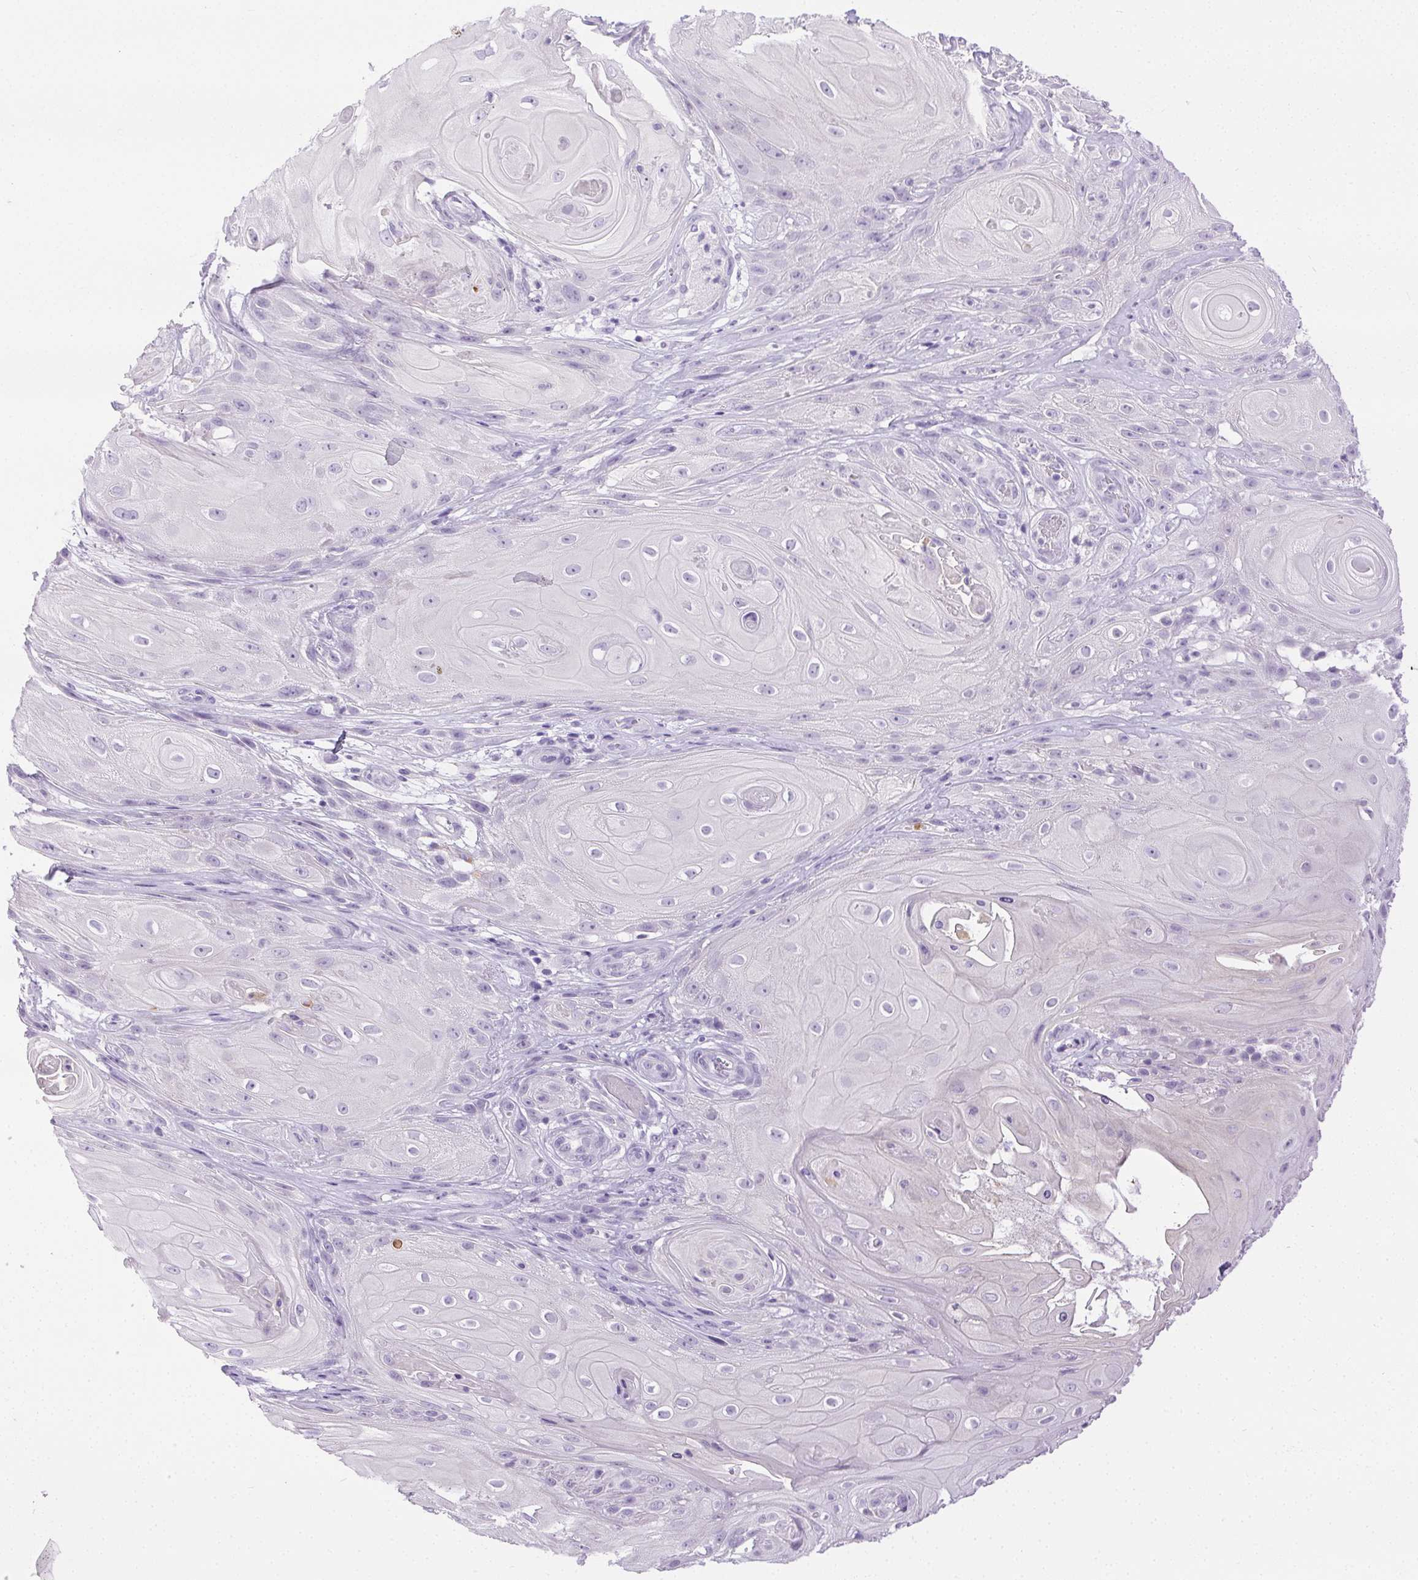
{"staining": {"intensity": "negative", "quantity": "none", "location": "none"}, "tissue": "skin cancer", "cell_type": "Tumor cells", "image_type": "cancer", "snomed": [{"axis": "morphology", "description": "Squamous cell carcinoma, NOS"}, {"axis": "topography", "description": "Skin"}], "caption": "A high-resolution photomicrograph shows immunohistochemistry staining of skin cancer (squamous cell carcinoma), which reveals no significant positivity in tumor cells.", "gene": "C20orf85", "patient": {"sex": "male", "age": 62}}